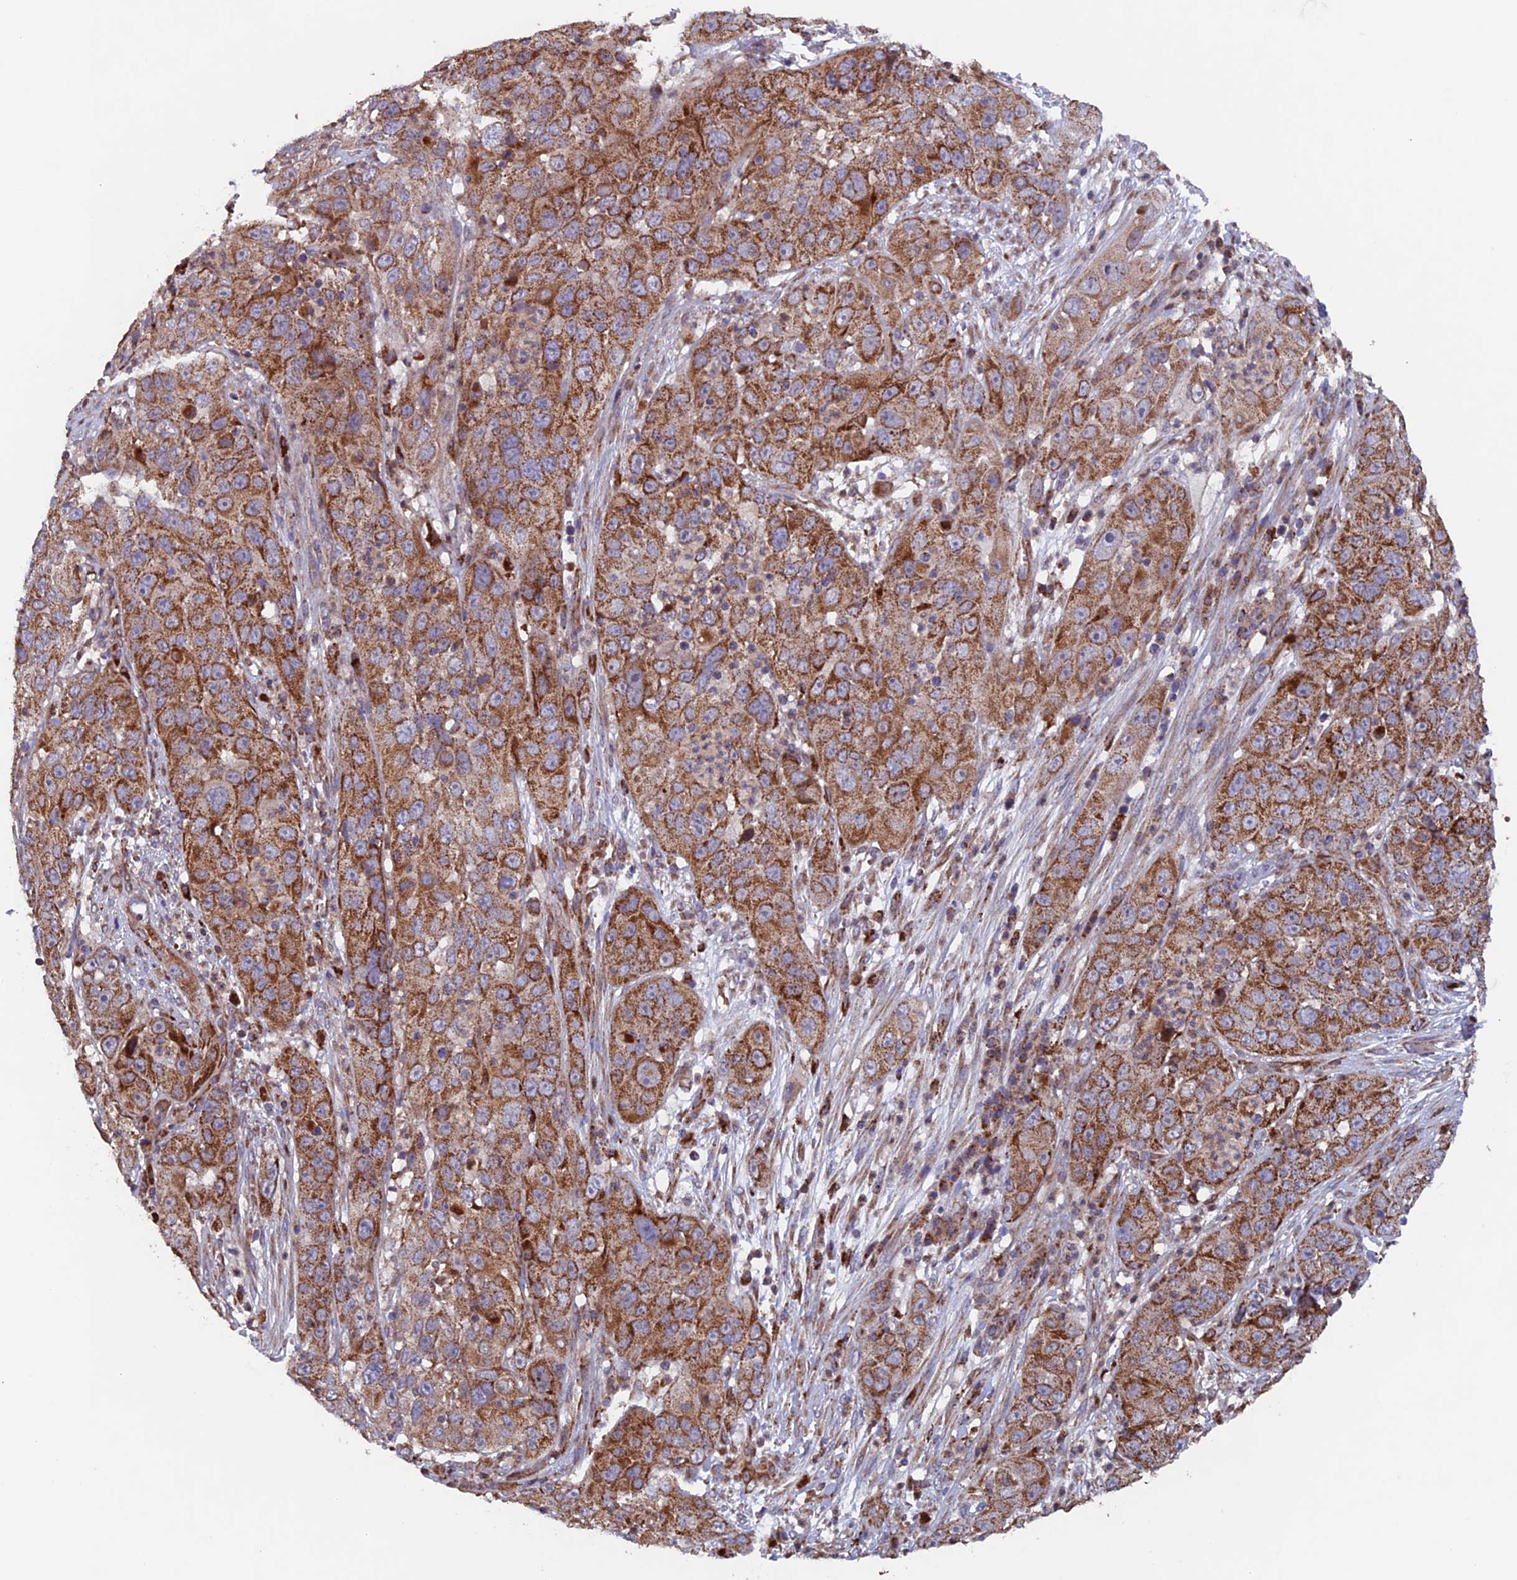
{"staining": {"intensity": "strong", "quantity": ">75%", "location": "cytoplasmic/membranous"}, "tissue": "cervical cancer", "cell_type": "Tumor cells", "image_type": "cancer", "snomed": [{"axis": "morphology", "description": "Squamous cell carcinoma, NOS"}, {"axis": "topography", "description": "Cervix"}], "caption": "A brown stain highlights strong cytoplasmic/membranous expression of a protein in cervical squamous cell carcinoma tumor cells. (DAB = brown stain, brightfield microscopy at high magnification).", "gene": "MRPL1", "patient": {"sex": "female", "age": 32}}